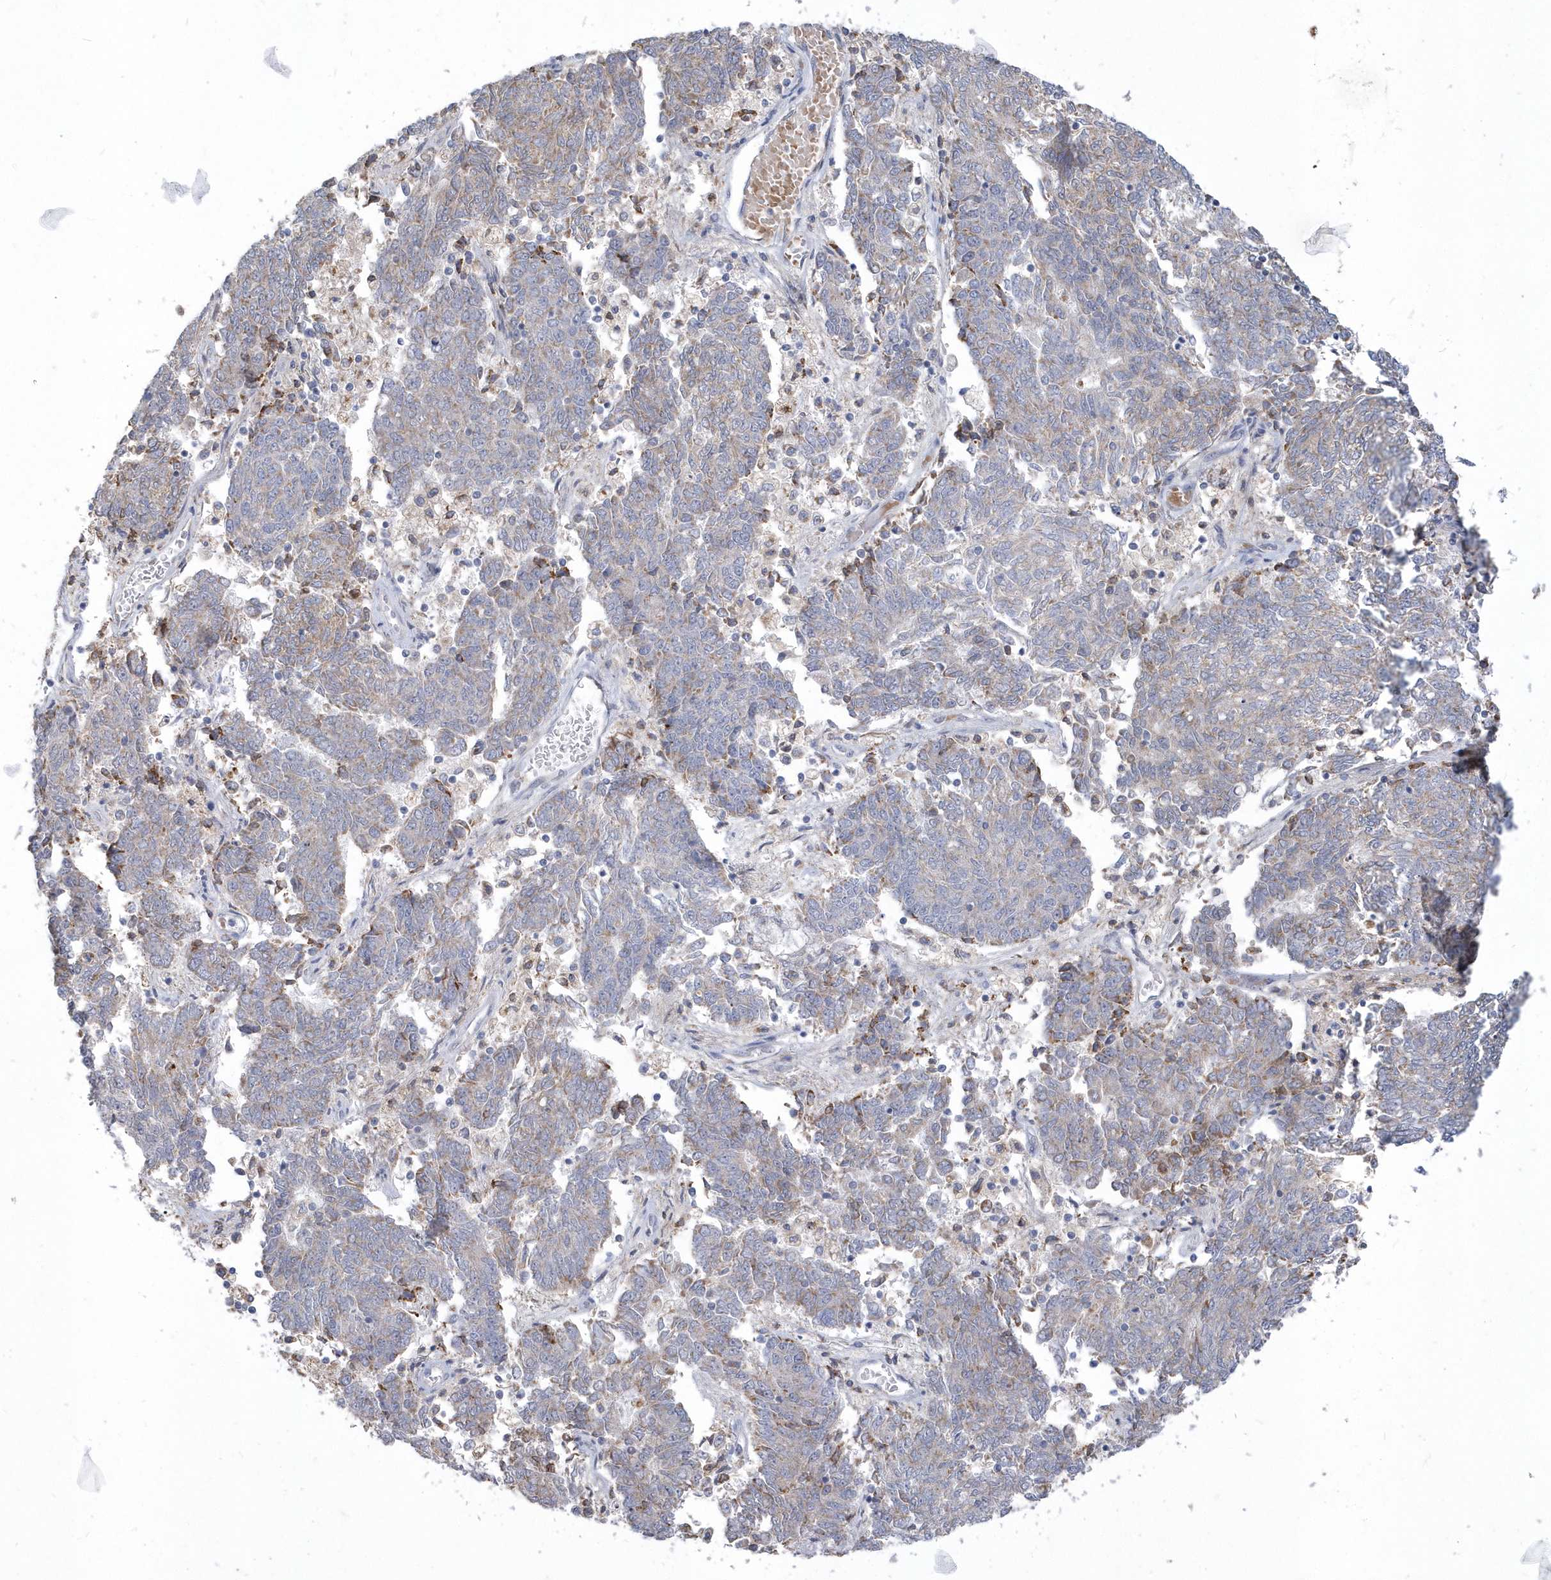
{"staining": {"intensity": "weak", "quantity": "25%-75%", "location": "cytoplasmic/membranous"}, "tissue": "endometrial cancer", "cell_type": "Tumor cells", "image_type": "cancer", "snomed": [{"axis": "morphology", "description": "Adenocarcinoma, NOS"}, {"axis": "topography", "description": "Endometrium"}], "caption": "Human endometrial cancer (adenocarcinoma) stained for a protein (brown) exhibits weak cytoplasmic/membranous positive positivity in about 25%-75% of tumor cells.", "gene": "TSPEAR", "patient": {"sex": "female", "age": 80}}